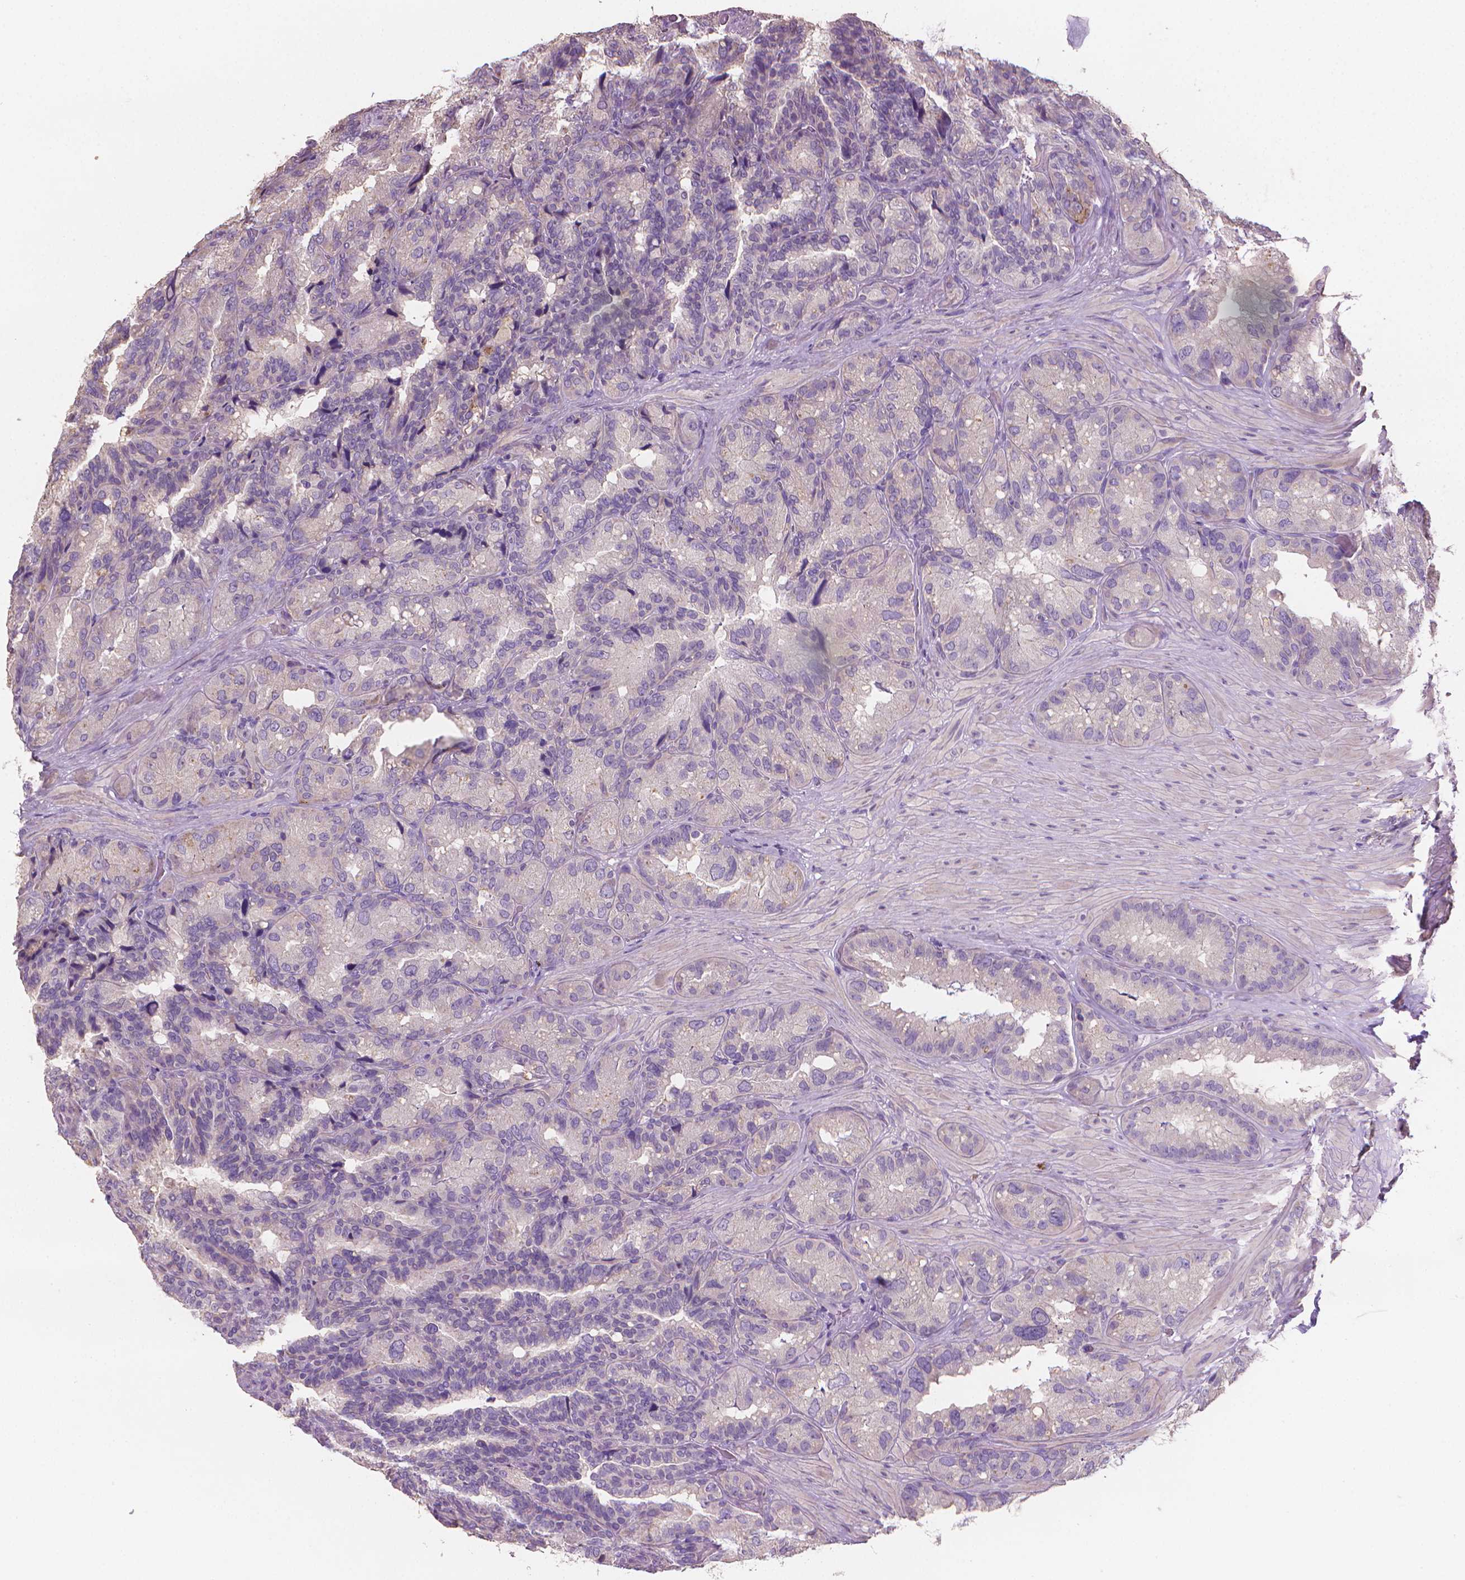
{"staining": {"intensity": "negative", "quantity": "none", "location": "none"}, "tissue": "seminal vesicle", "cell_type": "Glandular cells", "image_type": "normal", "snomed": [{"axis": "morphology", "description": "Normal tissue, NOS"}, {"axis": "topography", "description": "Seminal veicle"}], "caption": "This is an immunohistochemistry image of unremarkable human seminal vesicle. There is no staining in glandular cells.", "gene": "CATIP", "patient": {"sex": "male", "age": 60}}